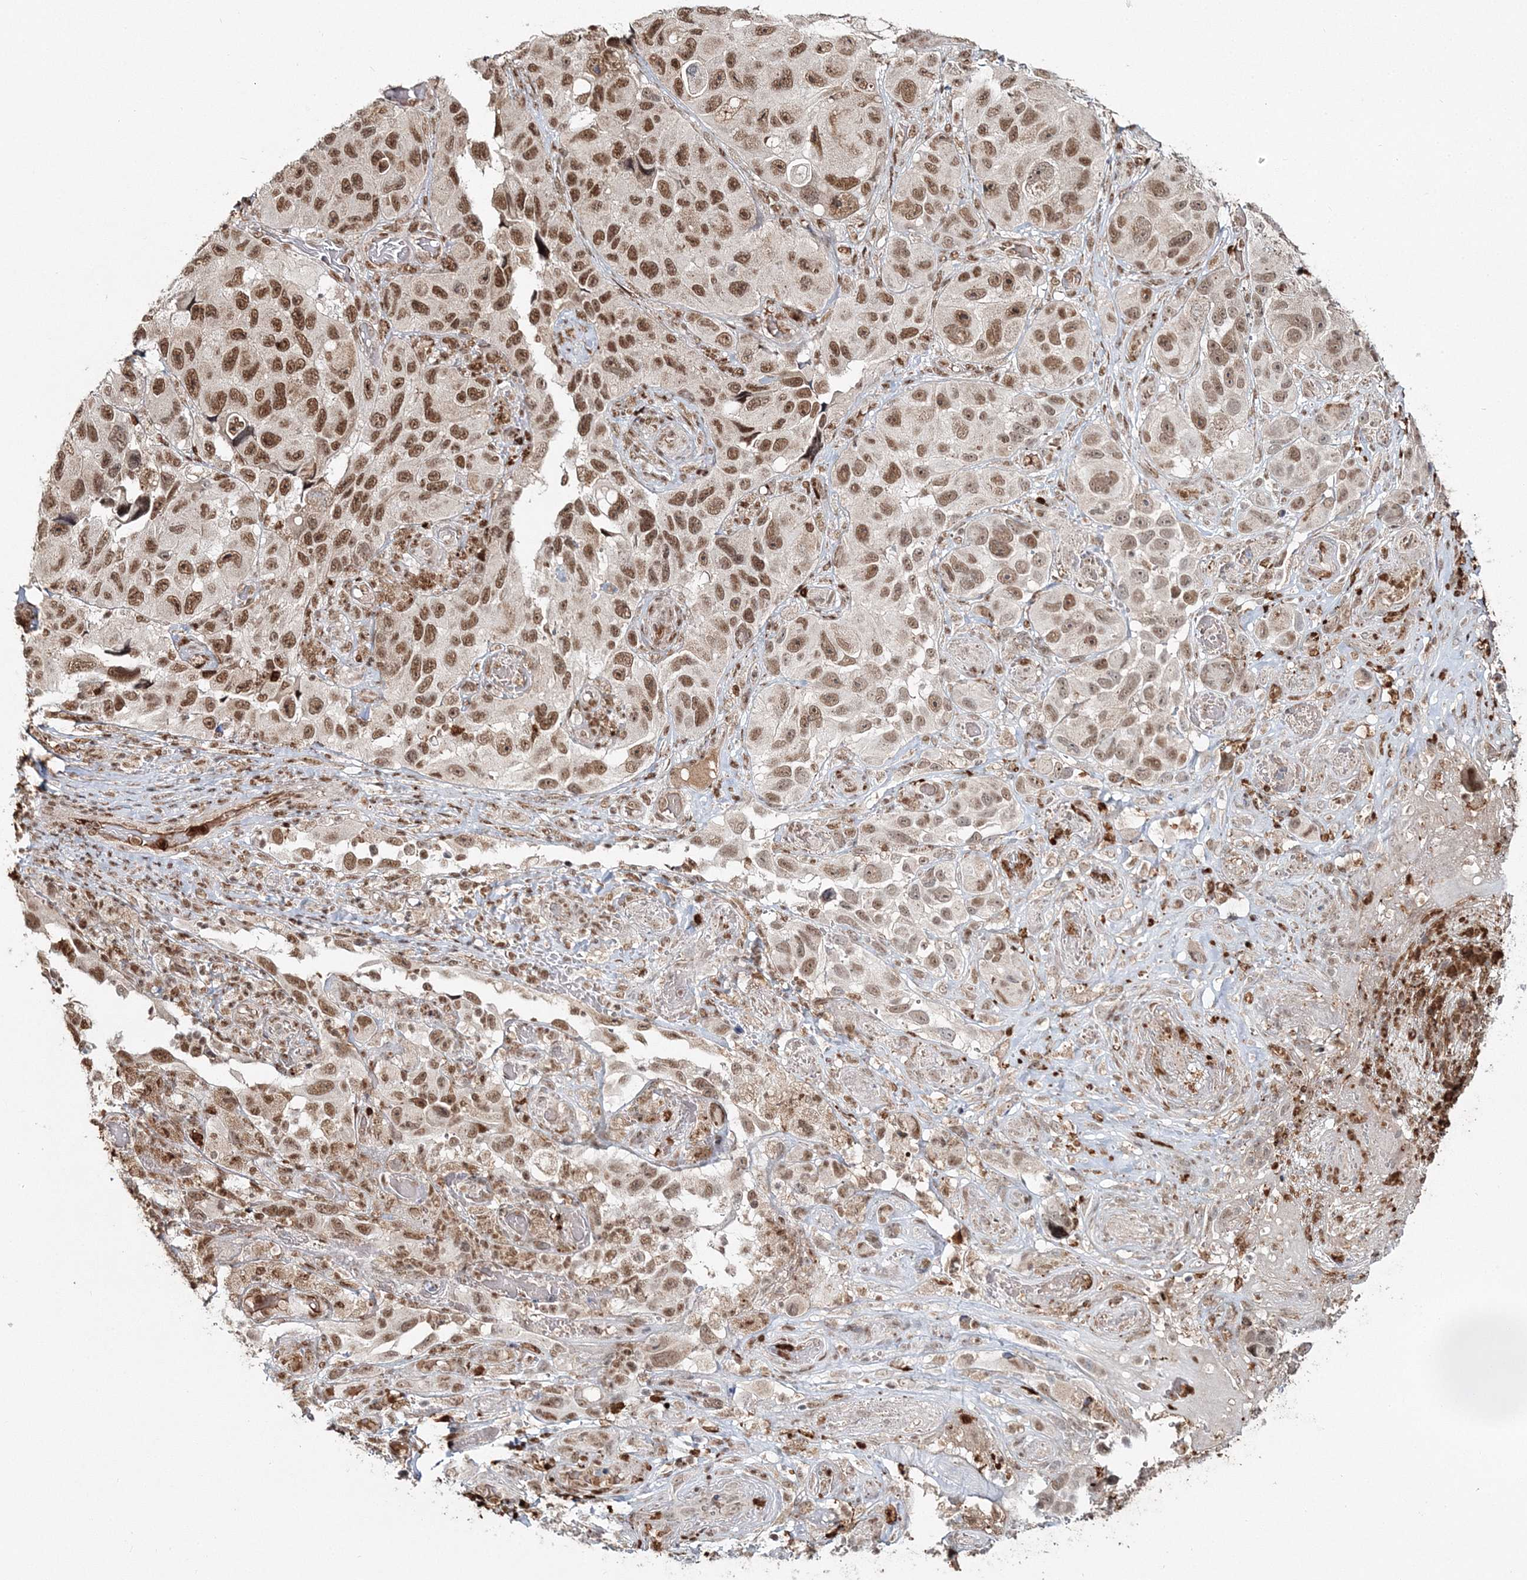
{"staining": {"intensity": "moderate", "quantity": ">75%", "location": "nuclear"}, "tissue": "melanoma", "cell_type": "Tumor cells", "image_type": "cancer", "snomed": [{"axis": "morphology", "description": "Malignant melanoma, NOS"}, {"axis": "topography", "description": "Skin"}], "caption": "An image of melanoma stained for a protein displays moderate nuclear brown staining in tumor cells.", "gene": "QRICH1", "patient": {"sex": "female", "age": 73}}